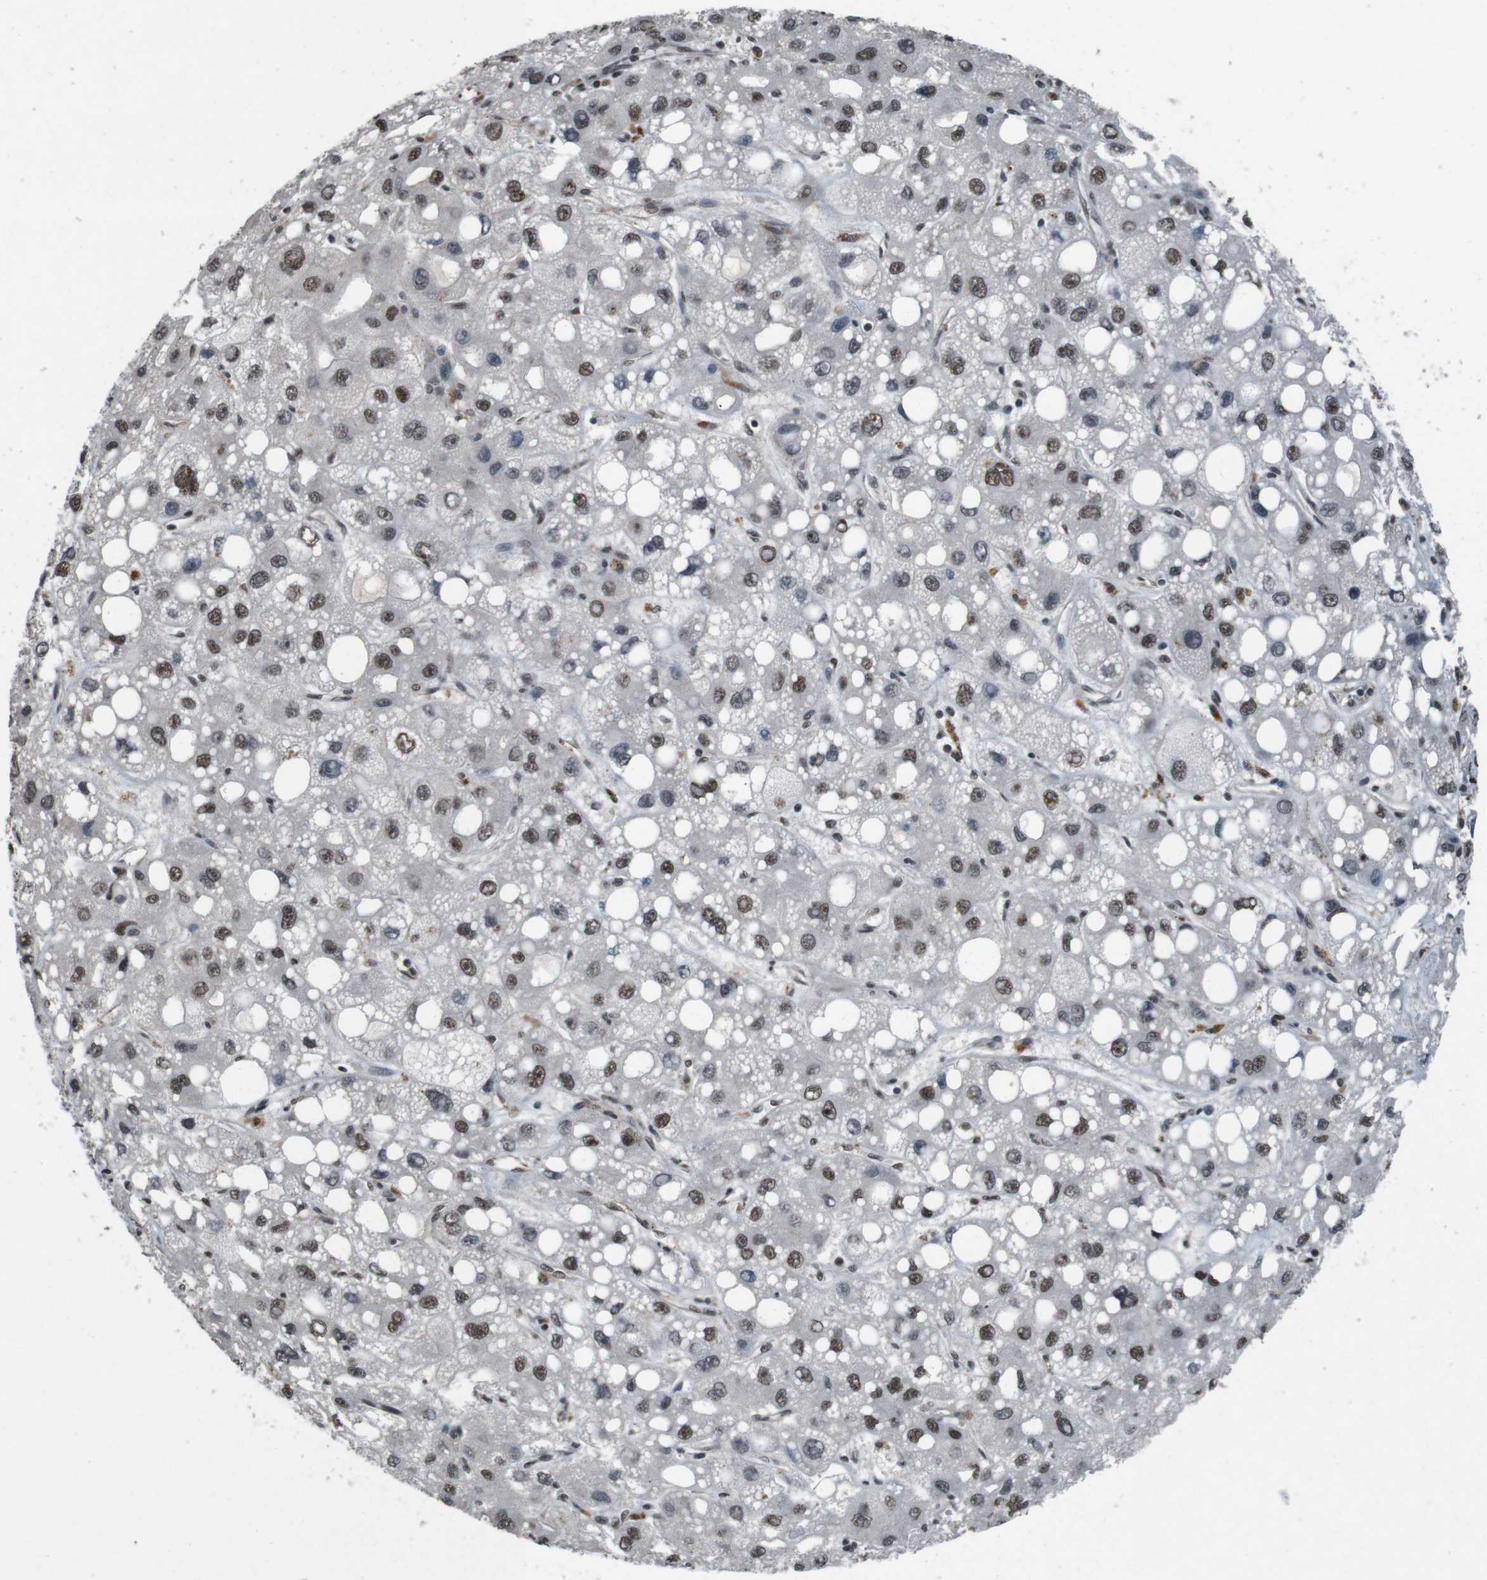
{"staining": {"intensity": "moderate", "quantity": ">75%", "location": "nuclear"}, "tissue": "liver cancer", "cell_type": "Tumor cells", "image_type": "cancer", "snomed": [{"axis": "morphology", "description": "Carcinoma, Hepatocellular, NOS"}, {"axis": "topography", "description": "Liver"}], "caption": "Human liver hepatocellular carcinoma stained with a protein marker exhibits moderate staining in tumor cells.", "gene": "NR4A2", "patient": {"sex": "male", "age": 55}}